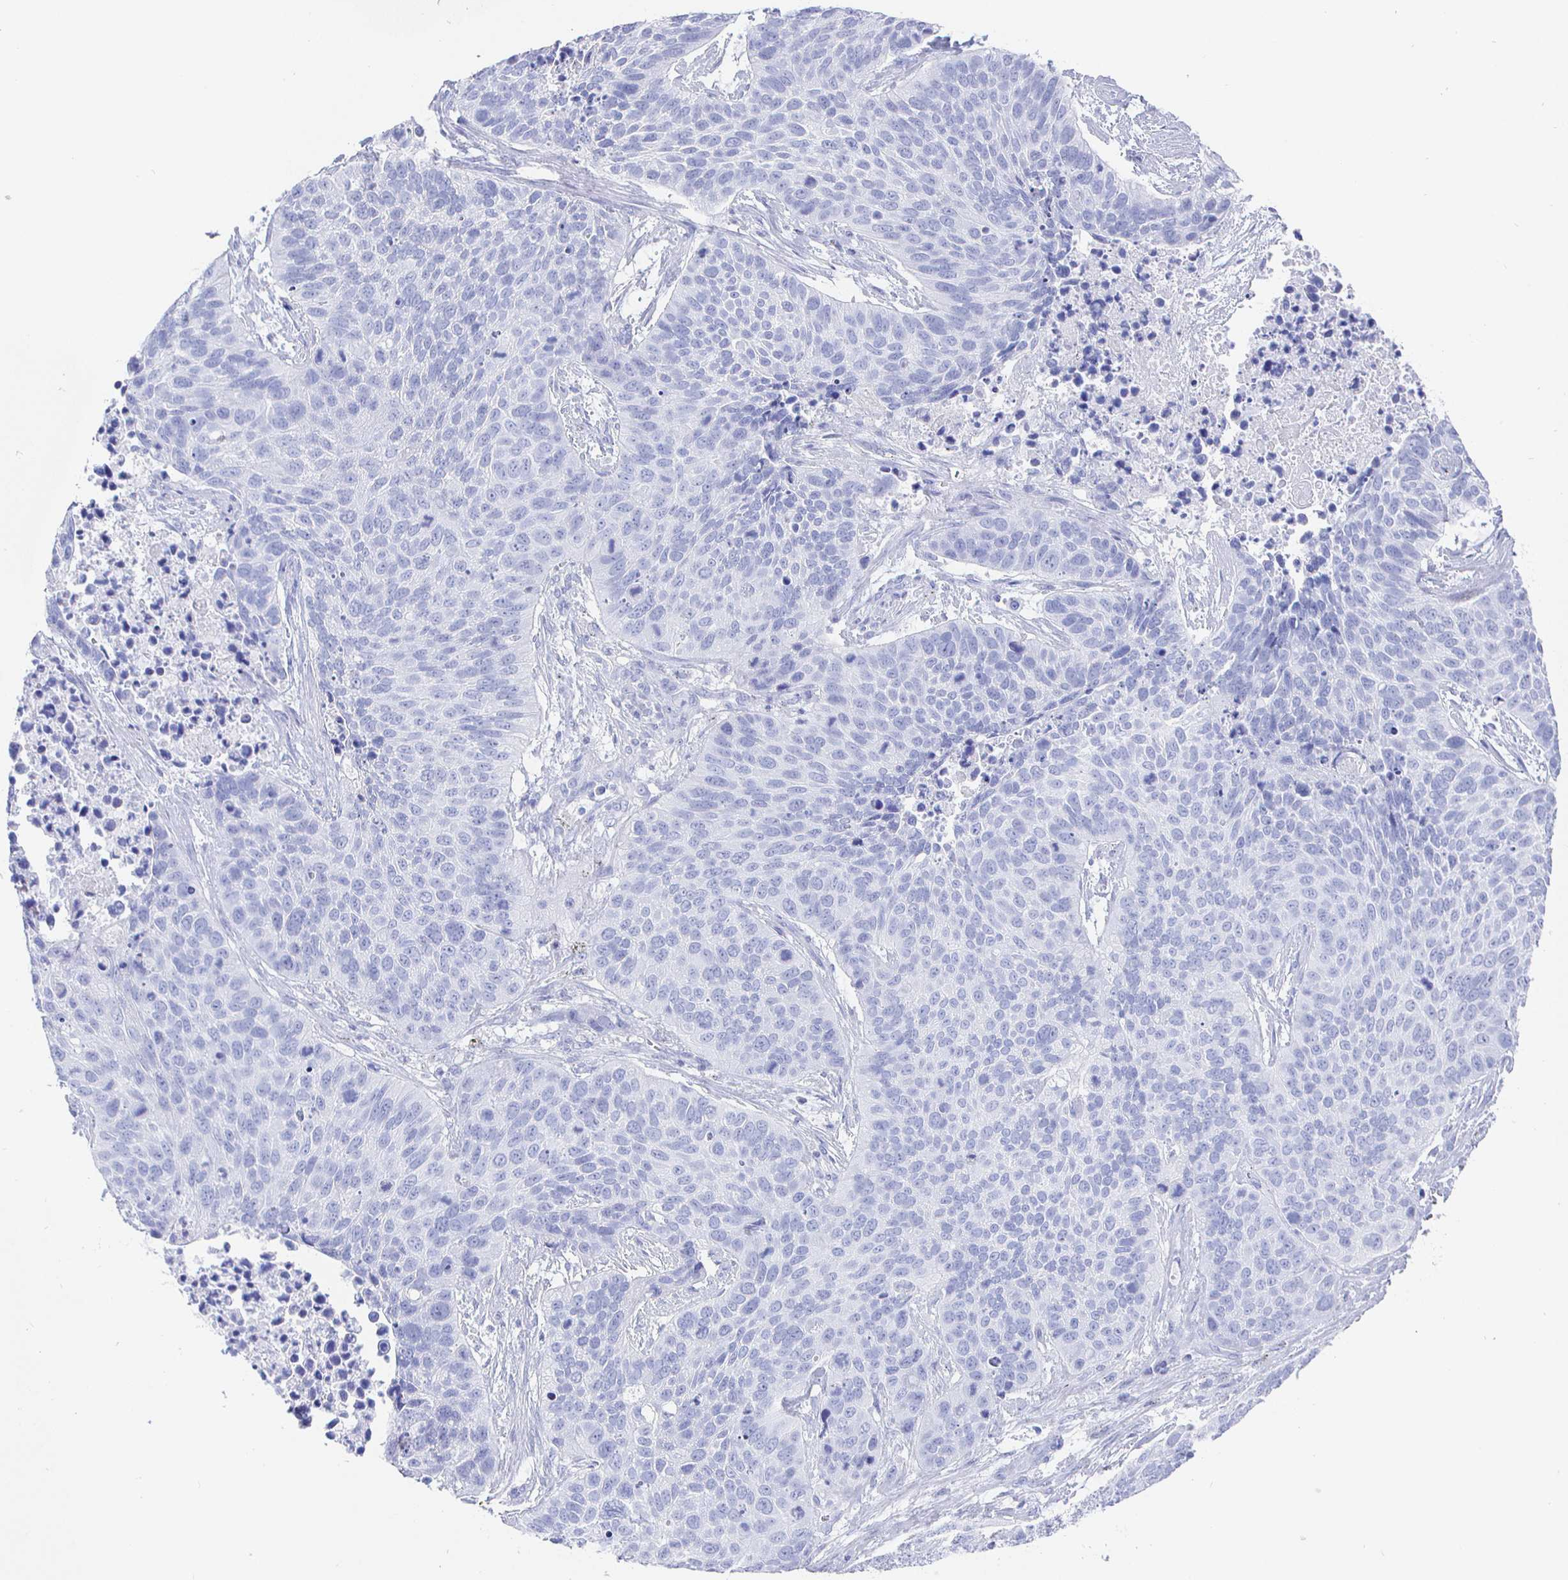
{"staining": {"intensity": "negative", "quantity": "none", "location": "none"}, "tissue": "lung cancer", "cell_type": "Tumor cells", "image_type": "cancer", "snomed": [{"axis": "morphology", "description": "Squamous cell carcinoma, NOS"}, {"axis": "topography", "description": "Lung"}], "caption": "High power microscopy histopathology image of an immunohistochemistry photomicrograph of squamous cell carcinoma (lung), revealing no significant positivity in tumor cells.", "gene": "CLCA1", "patient": {"sex": "male", "age": 62}}